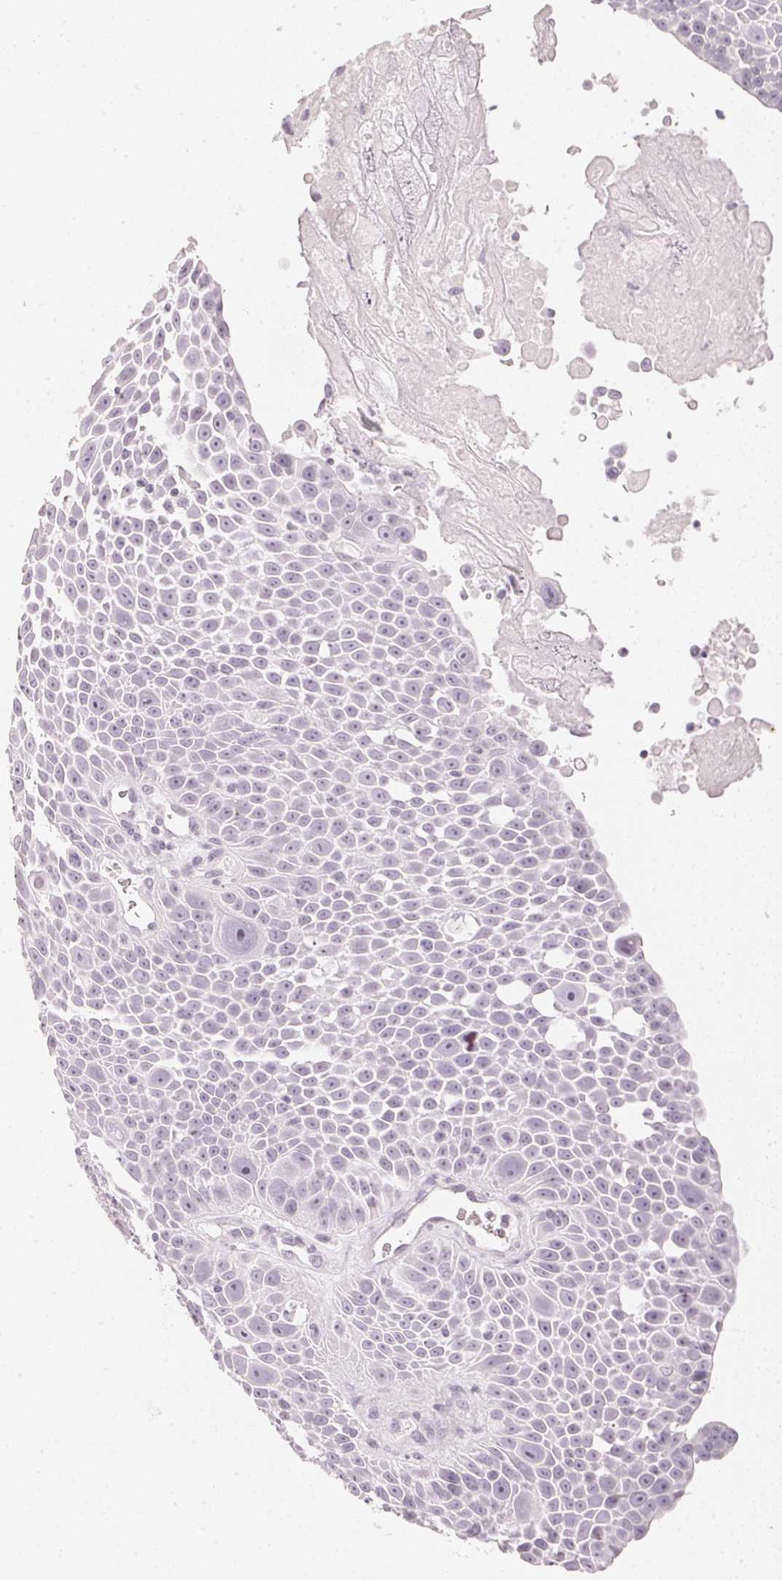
{"staining": {"intensity": "negative", "quantity": "none", "location": "none"}, "tissue": "lung cancer", "cell_type": "Tumor cells", "image_type": "cancer", "snomed": [{"axis": "morphology", "description": "Squamous cell carcinoma, NOS"}, {"axis": "morphology", "description": "Squamous cell carcinoma, metastatic, NOS"}, {"axis": "topography", "description": "Lymph node"}, {"axis": "topography", "description": "Lung"}], "caption": "An IHC image of lung cancer is shown. There is no staining in tumor cells of lung cancer.", "gene": "SLC22A8", "patient": {"sex": "female", "age": 62}}